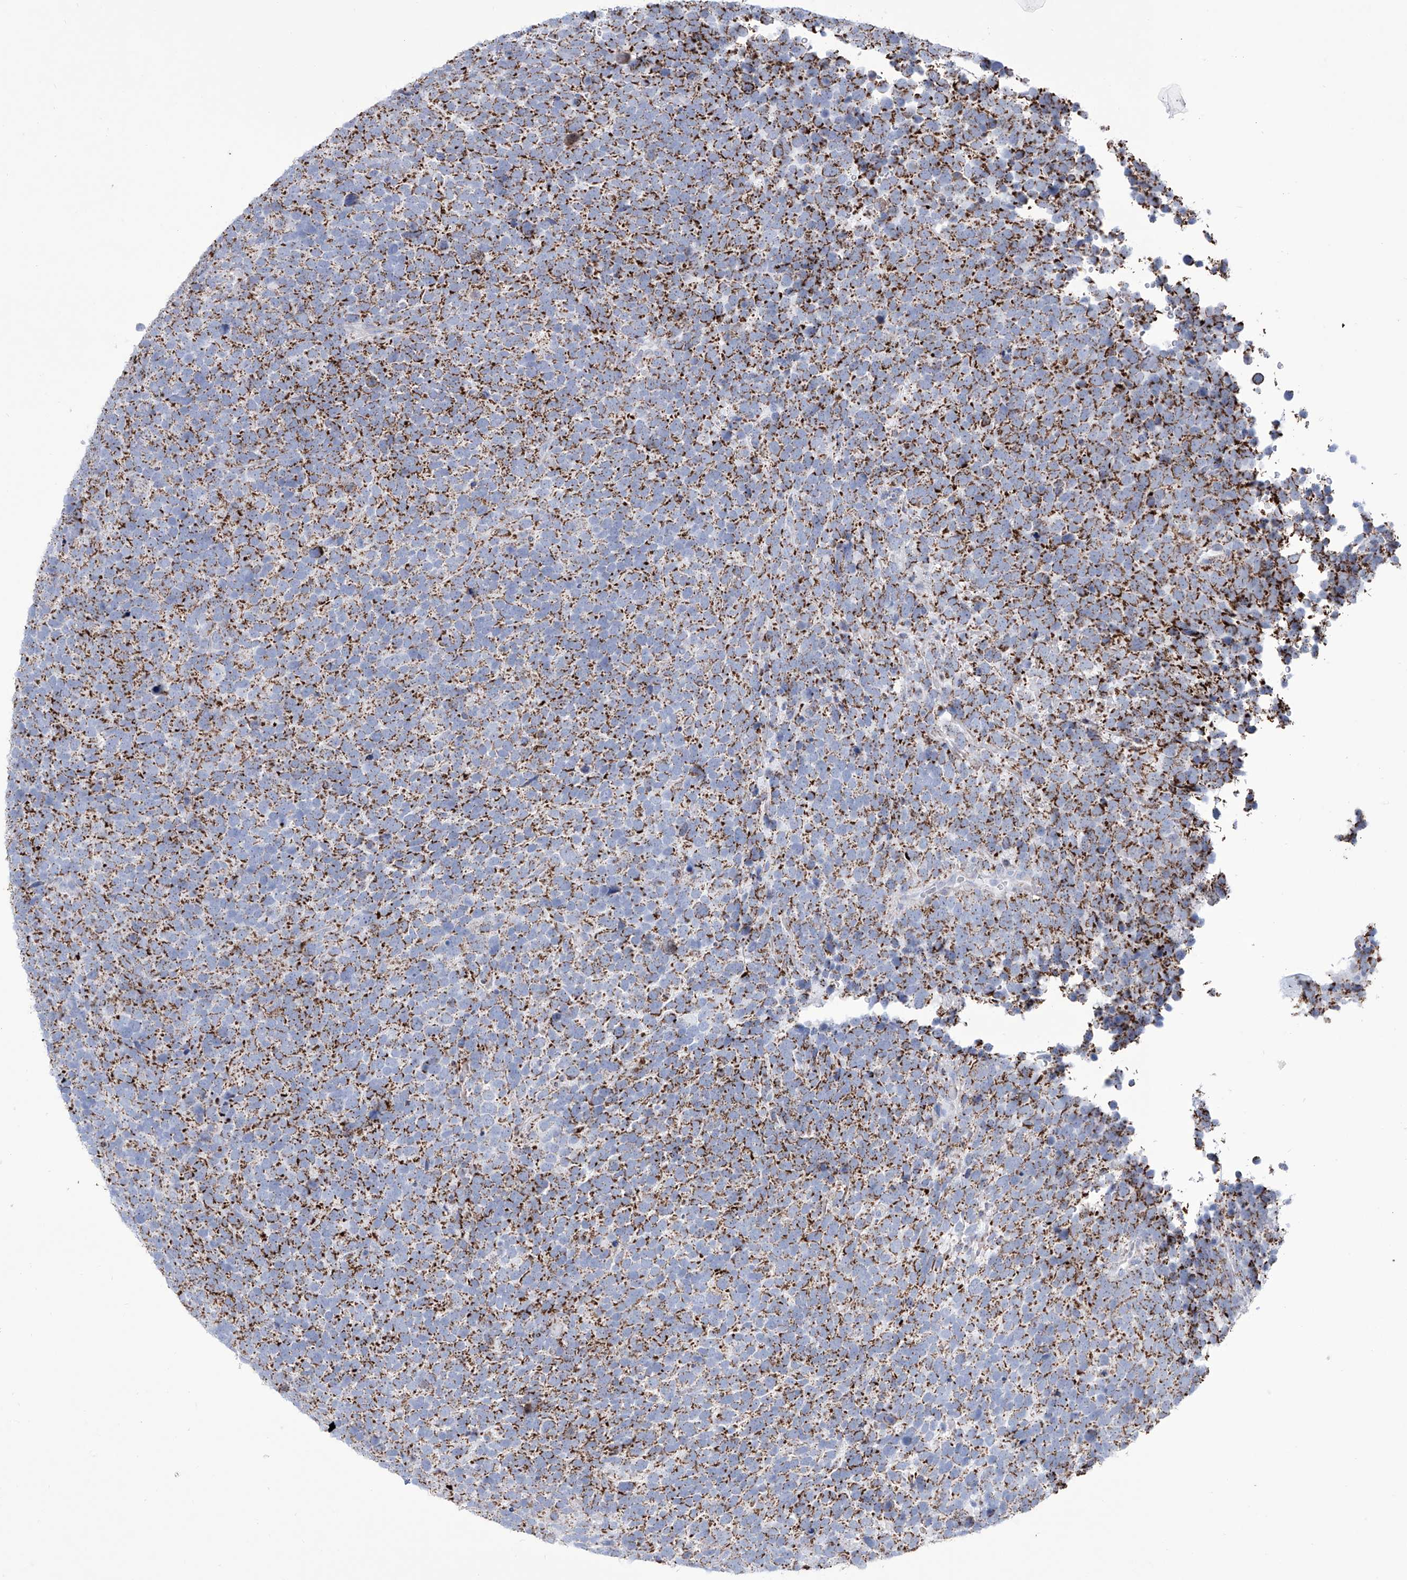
{"staining": {"intensity": "strong", "quantity": ">75%", "location": "cytoplasmic/membranous"}, "tissue": "urothelial cancer", "cell_type": "Tumor cells", "image_type": "cancer", "snomed": [{"axis": "morphology", "description": "Urothelial carcinoma, High grade"}, {"axis": "topography", "description": "Urinary bladder"}], "caption": "This micrograph displays immunohistochemistry staining of human high-grade urothelial carcinoma, with high strong cytoplasmic/membranous expression in approximately >75% of tumor cells.", "gene": "ALDH6A1", "patient": {"sex": "female", "age": 82}}